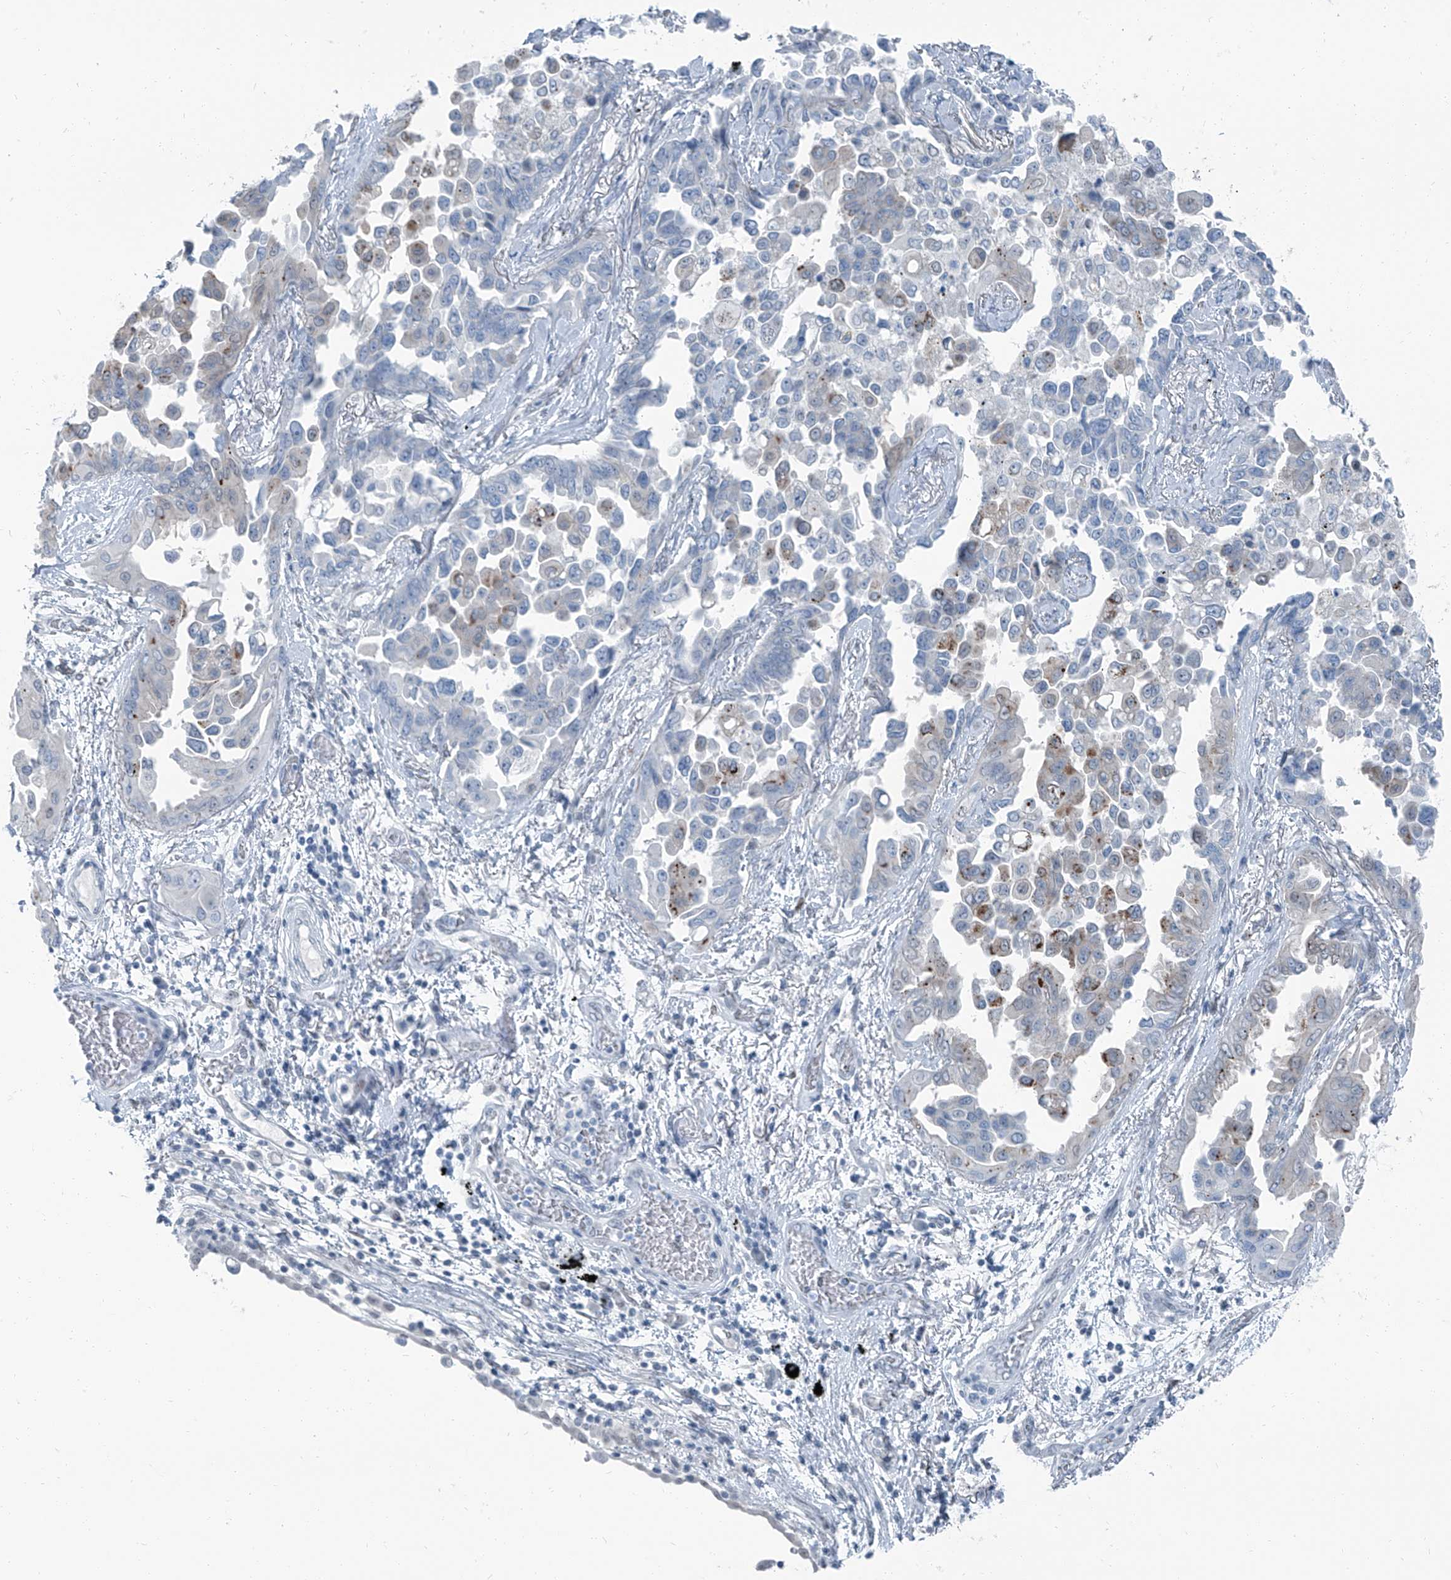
{"staining": {"intensity": "moderate", "quantity": "<25%", "location": "cytoplasmic/membranous"}, "tissue": "lung cancer", "cell_type": "Tumor cells", "image_type": "cancer", "snomed": [{"axis": "morphology", "description": "Adenocarcinoma, NOS"}, {"axis": "topography", "description": "Lung"}], "caption": "Brown immunohistochemical staining in lung cancer demonstrates moderate cytoplasmic/membranous staining in about <25% of tumor cells. Immunohistochemistry stains the protein in brown and the nuclei are stained blue.", "gene": "RGN", "patient": {"sex": "female", "age": 67}}